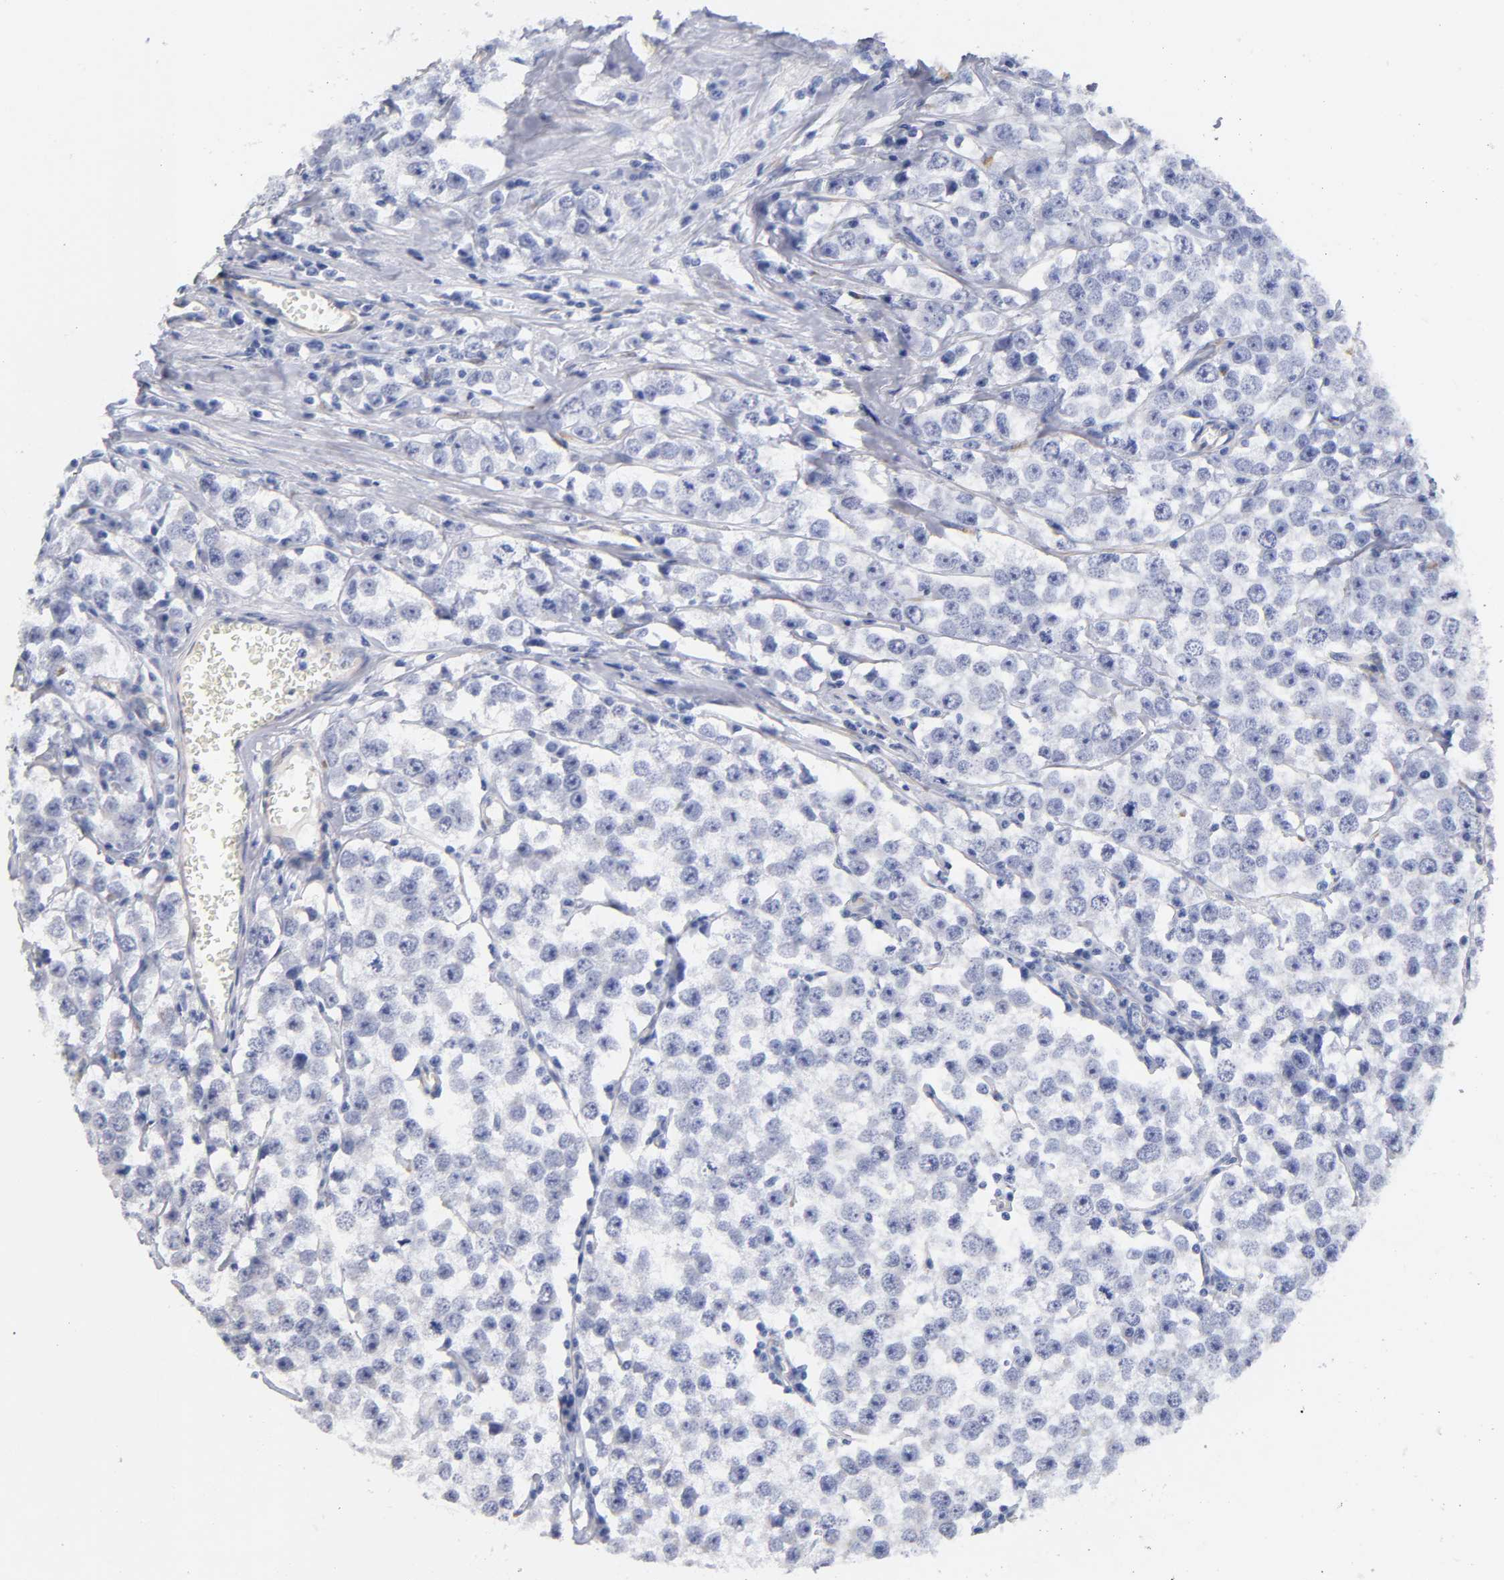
{"staining": {"intensity": "negative", "quantity": "none", "location": "none"}, "tissue": "testis cancer", "cell_type": "Tumor cells", "image_type": "cancer", "snomed": [{"axis": "morphology", "description": "Seminoma, NOS"}, {"axis": "morphology", "description": "Carcinoma, Embryonal, NOS"}, {"axis": "topography", "description": "Testis"}], "caption": "This is a histopathology image of immunohistochemistry staining of seminoma (testis), which shows no positivity in tumor cells.", "gene": "LAMB1", "patient": {"sex": "male", "age": 52}}